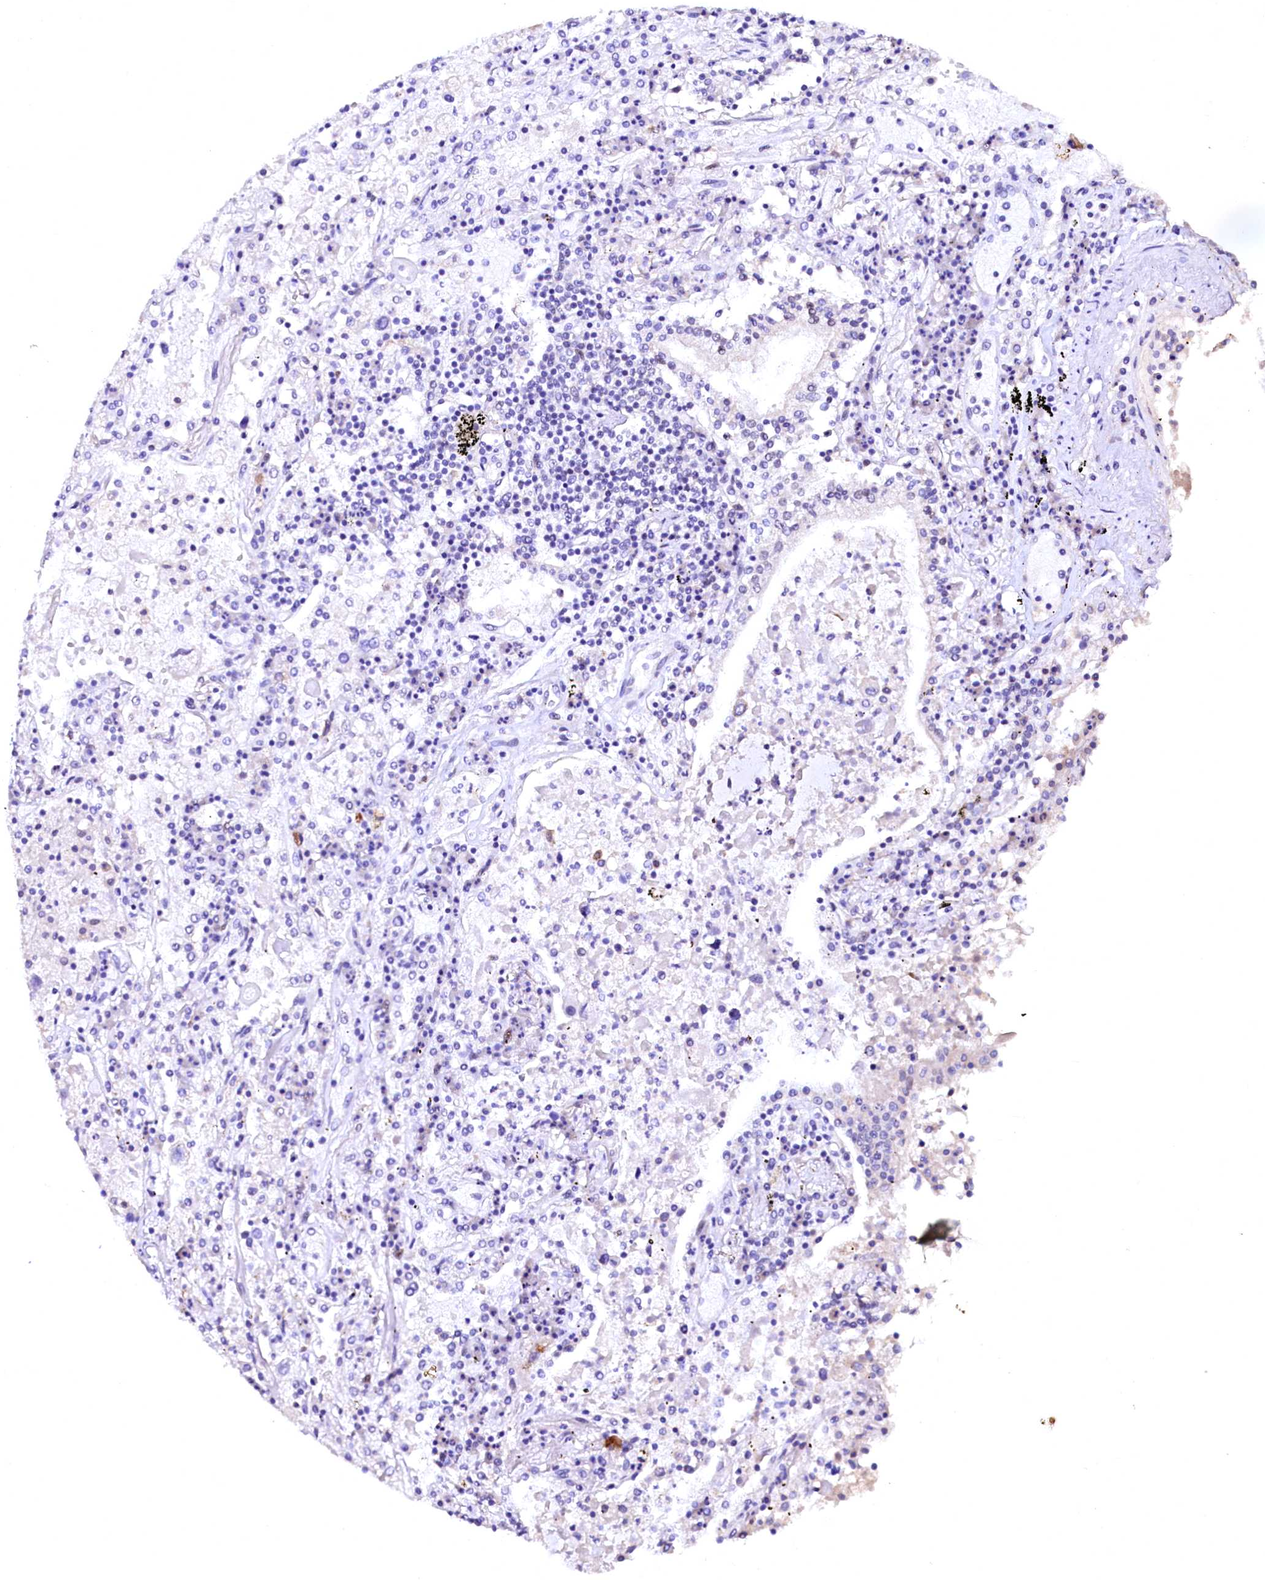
{"staining": {"intensity": "negative", "quantity": "none", "location": "none"}, "tissue": "lung cancer", "cell_type": "Tumor cells", "image_type": "cancer", "snomed": [{"axis": "morphology", "description": "Squamous cell carcinoma, NOS"}, {"axis": "topography", "description": "Lung"}], "caption": "IHC micrograph of squamous cell carcinoma (lung) stained for a protein (brown), which demonstrates no staining in tumor cells.", "gene": "NALF1", "patient": {"sex": "male", "age": 65}}